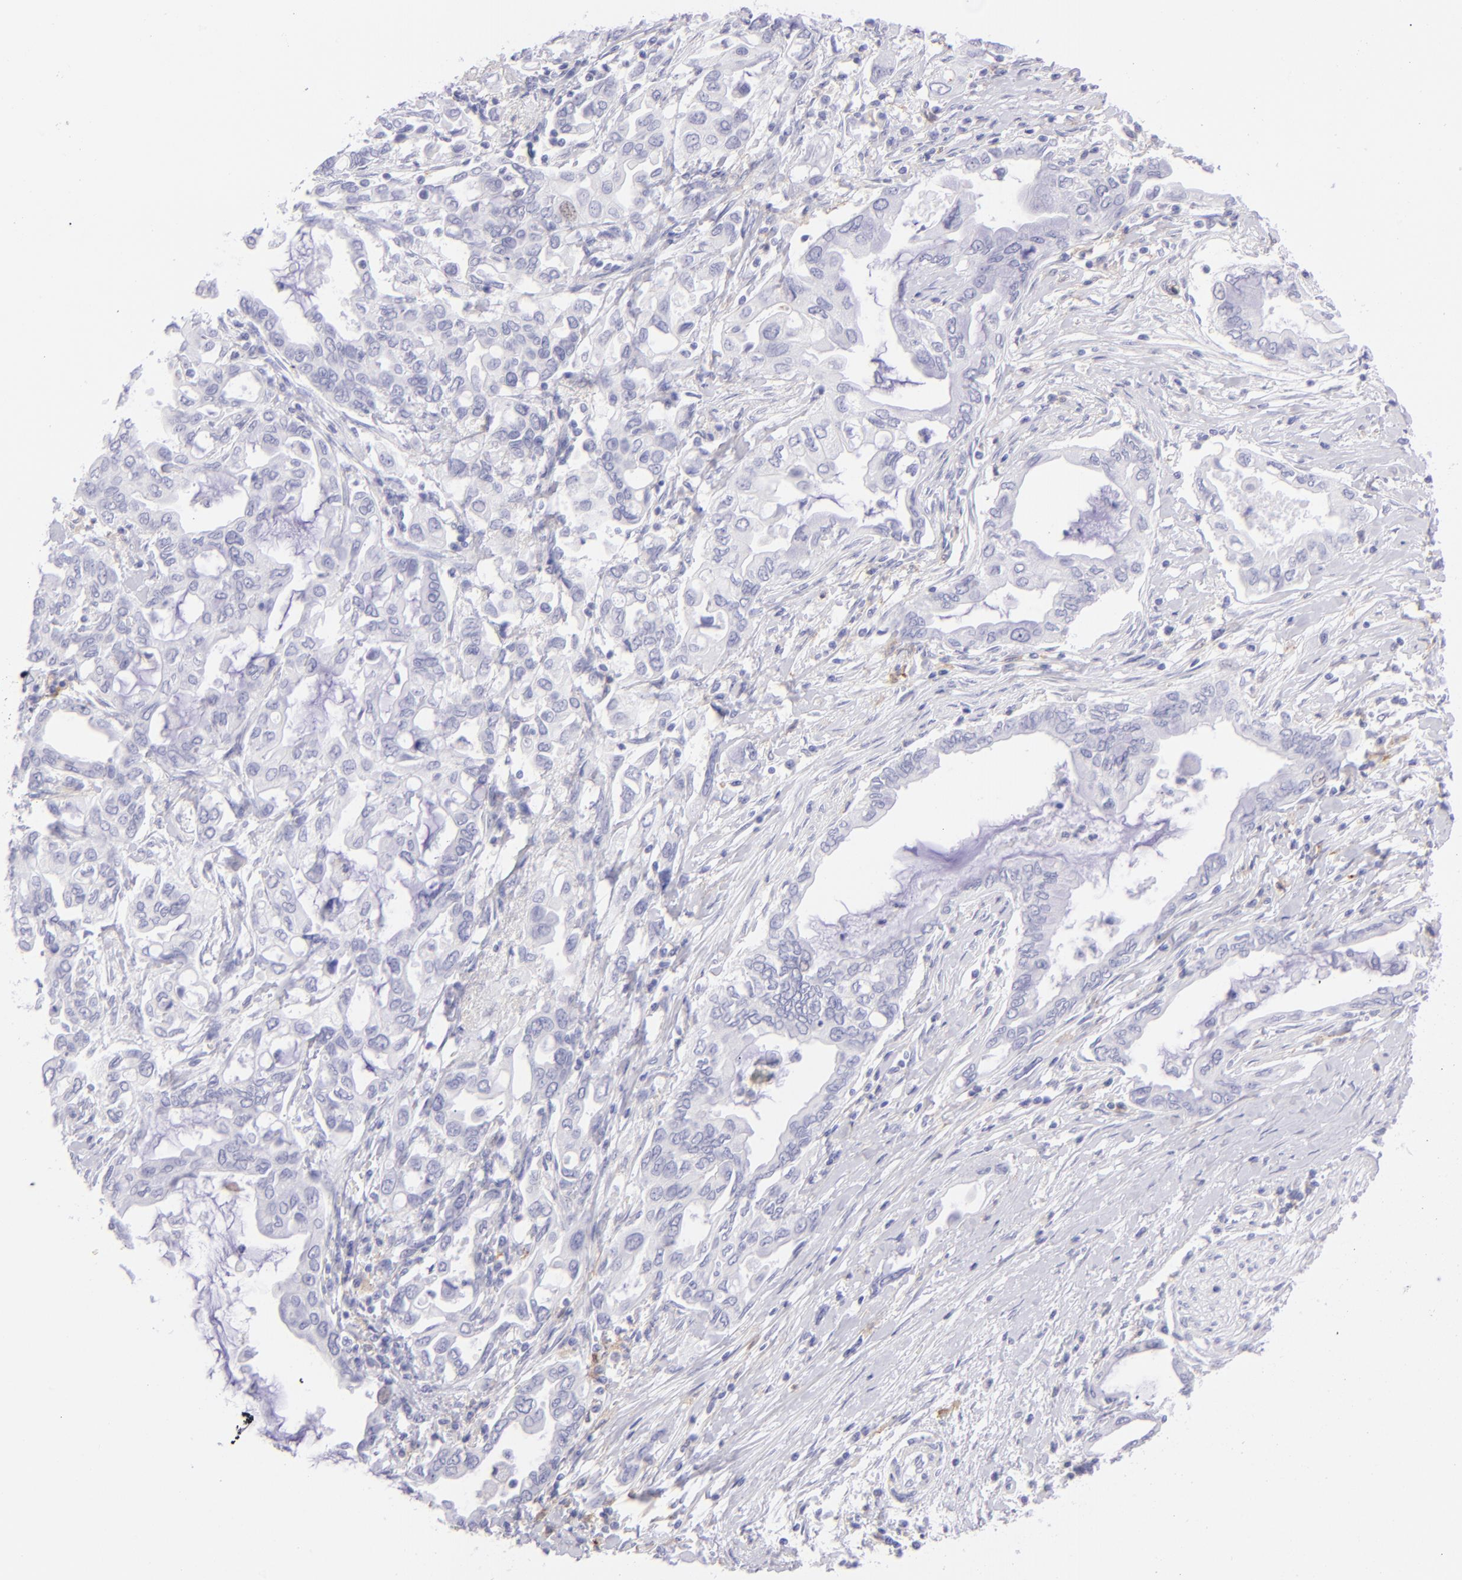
{"staining": {"intensity": "negative", "quantity": "none", "location": "none"}, "tissue": "pancreatic cancer", "cell_type": "Tumor cells", "image_type": "cancer", "snomed": [{"axis": "morphology", "description": "Adenocarcinoma, NOS"}, {"axis": "topography", "description": "Pancreas"}], "caption": "Tumor cells are negative for protein expression in human adenocarcinoma (pancreatic). (DAB (3,3'-diaminobenzidine) immunohistochemistry (IHC), high magnification).", "gene": "CD72", "patient": {"sex": "female", "age": 57}}